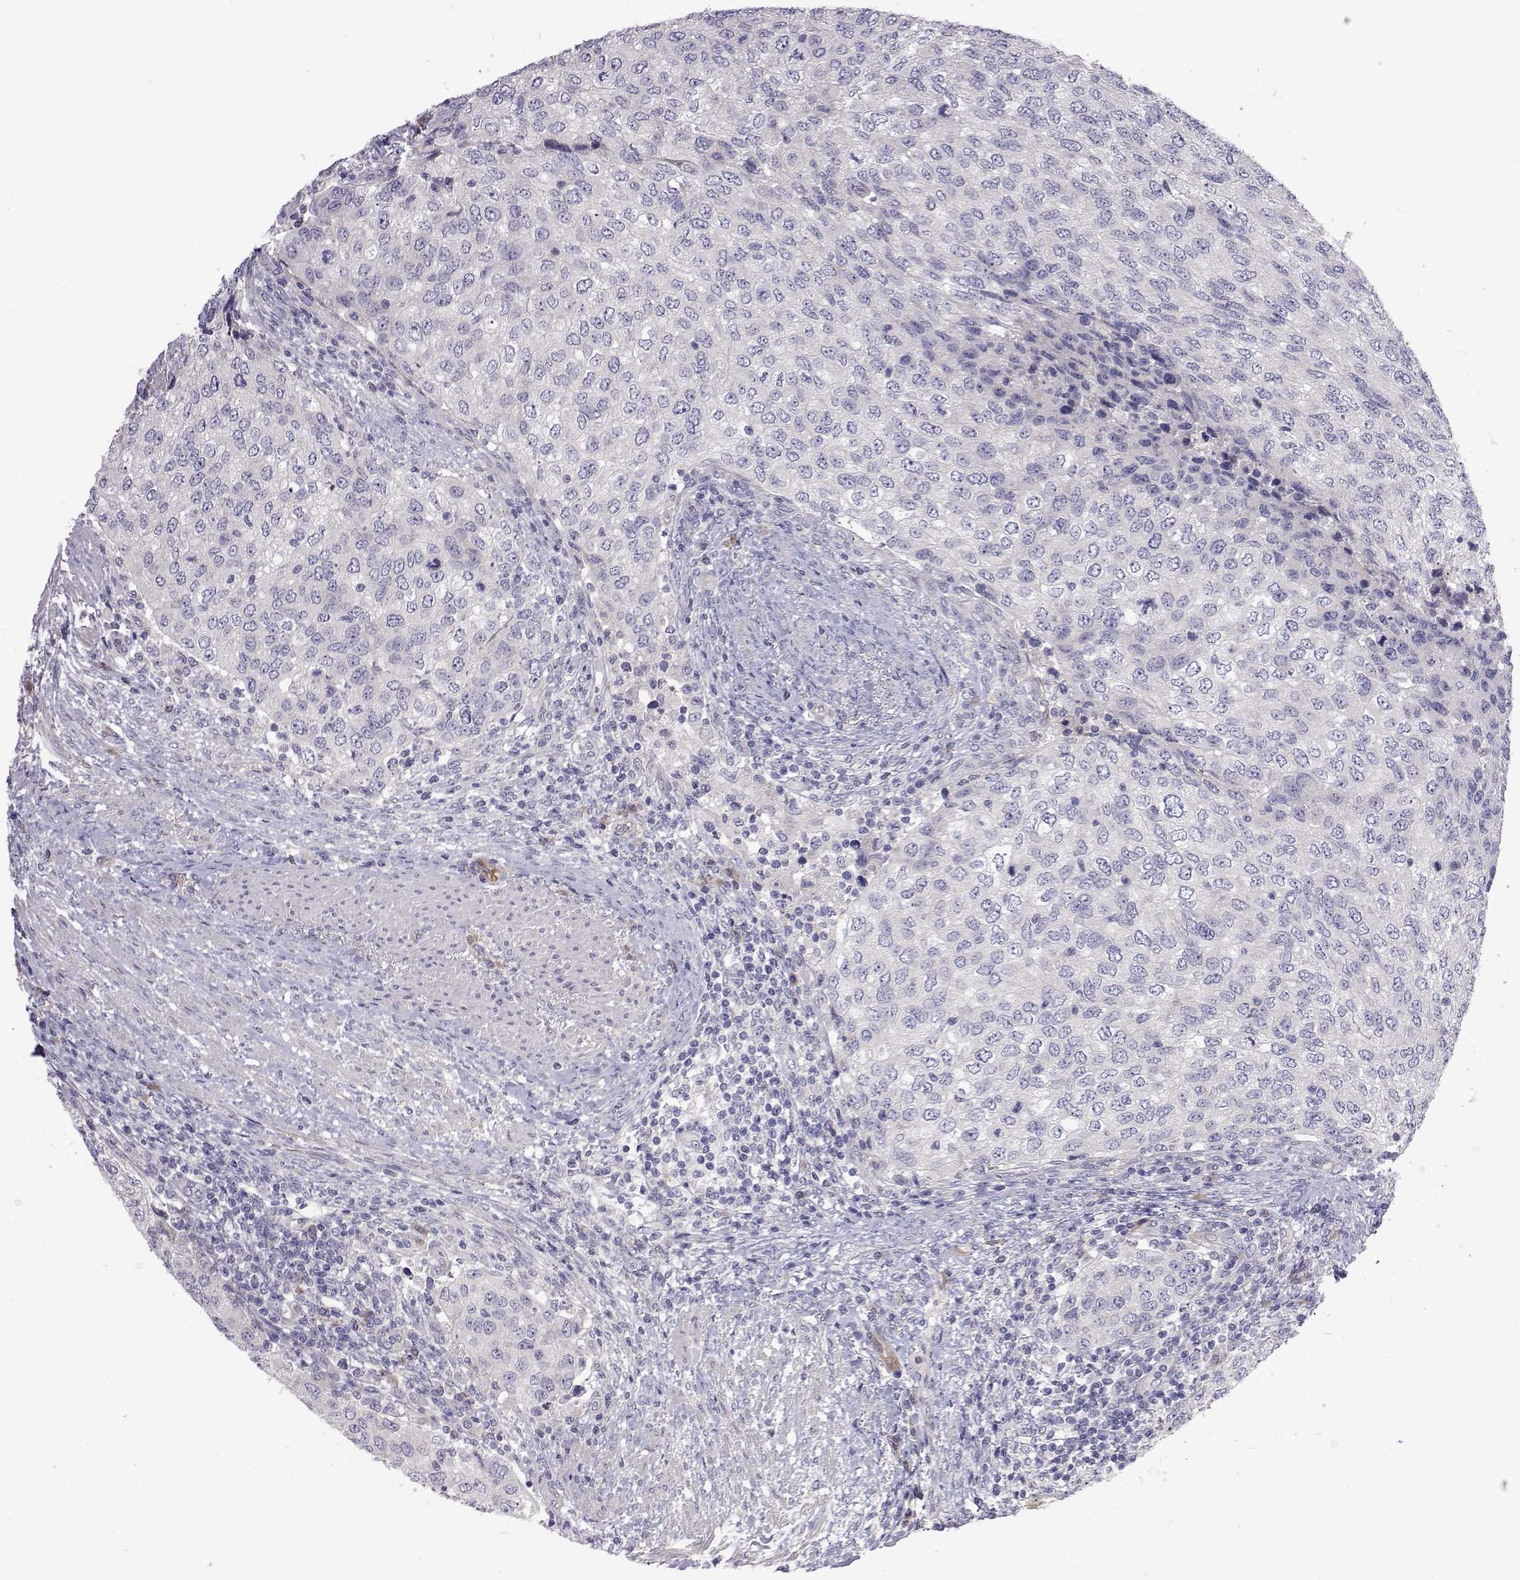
{"staining": {"intensity": "negative", "quantity": "none", "location": "none"}, "tissue": "urothelial cancer", "cell_type": "Tumor cells", "image_type": "cancer", "snomed": [{"axis": "morphology", "description": "Urothelial carcinoma, High grade"}, {"axis": "topography", "description": "Urinary bladder"}], "caption": "High magnification brightfield microscopy of urothelial cancer stained with DAB (3,3'-diaminobenzidine) (brown) and counterstained with hematoxylin (blue): tumor cells show no significant staining.", "gene": "NPR3", "patient": {"sex": "female", "age": 78}}